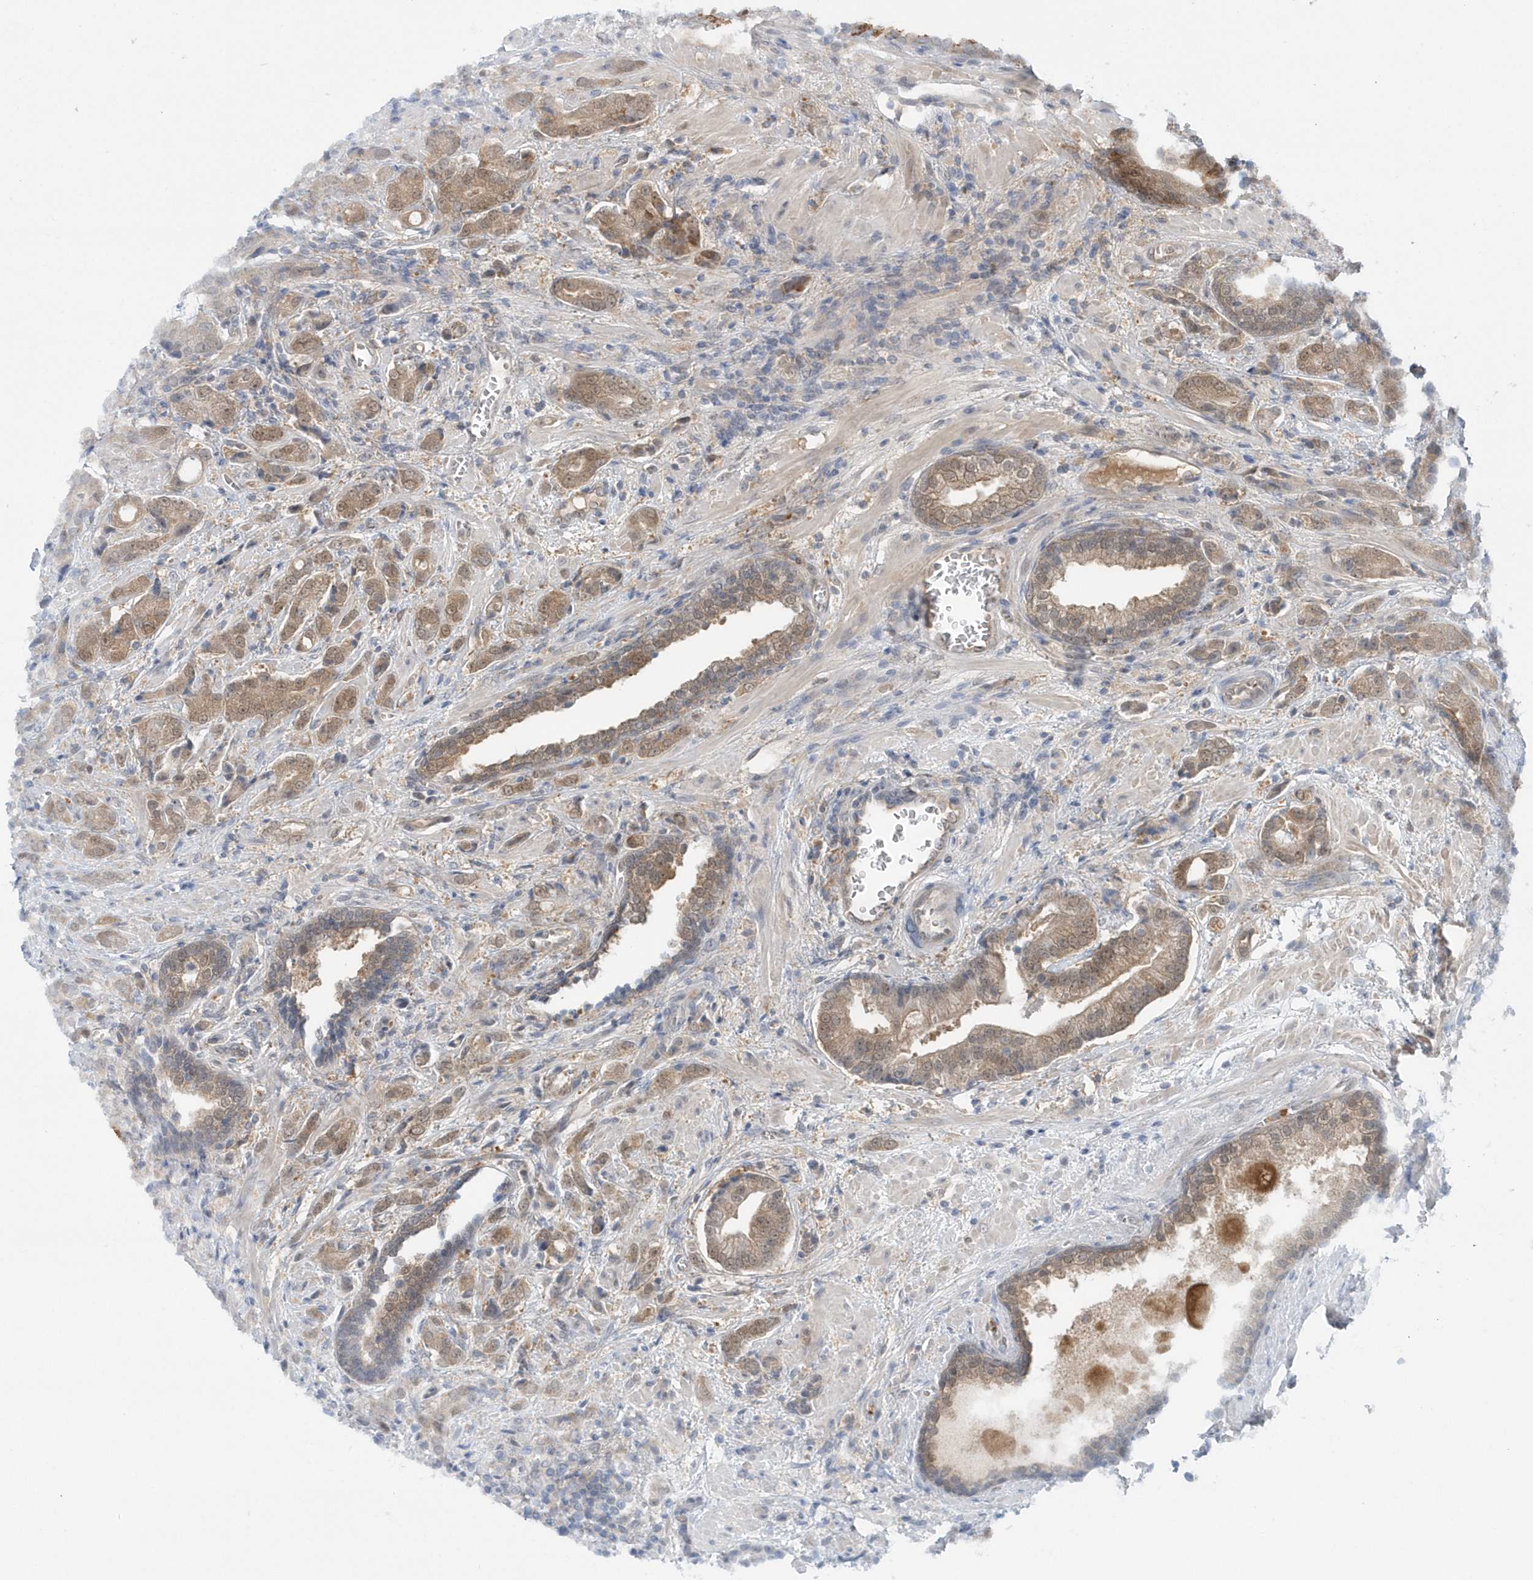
{"staining": {"intensity": "weak", "quantity": ">75%", "location": "cytoplasmic/membranous,nuclear"}, "tissue": "prostate cancer", "cell_type": "Tumor cells", "image_type": "cancer", "snomed": [{"axis": "morphology", "description": "Adenocarcinoma, High grade"}, {"axis": "topography", "description": "Prostate"}], "caption": "The image exhibits a brown stain indicating the presence of a protein in the cytoplasmic/membranous and nuclear of tumor cells in adenocarcinoma (high-grade) (prostate). Nuclei are stained in blue.", "gene": "RNF7", "patient": {"sex": "male", "age": 57}}